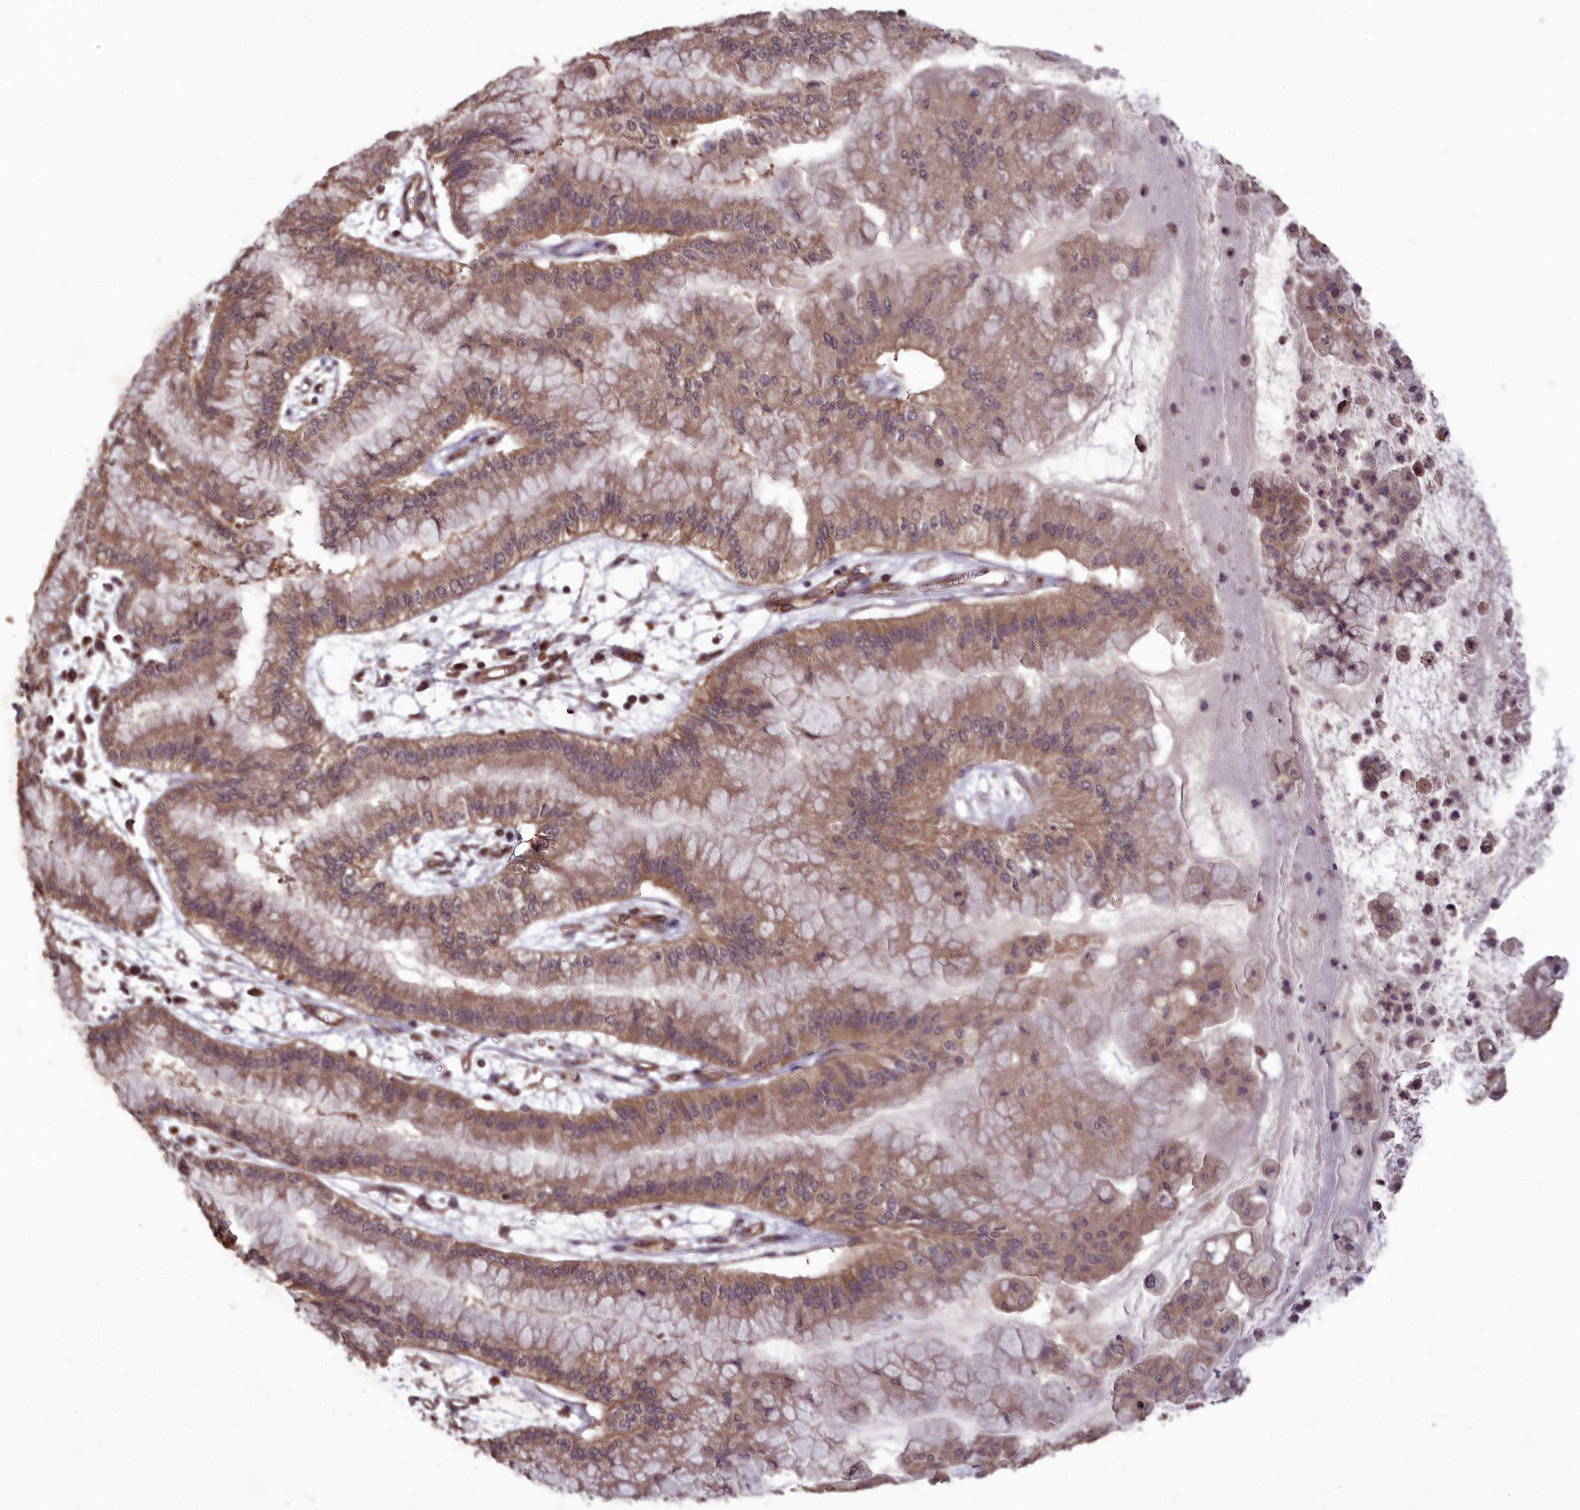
{"staining": {"intensity": "moderate", "quantity": ">75%", "location": "cytoplasmic/membranous"}, "tissue": "pancreatic cancer", "cell_type": "Tumor cells", "image_type": "cancer", "snomed": [{"axis": "morphology", "description": "Adenocarcinoma, NOS"}, {"axis": "topography", "description": "Pancreas"}], "caption": "A high-resolution micrograph shows immunohistochemistry staining of adenocarcinoma (pancreatic), which reveals moderate cytoplasmic/membranous staining in about >75% of tumor cells. (IHC, brightfield microscopy, high magnification).", "gene": "TTLL10", "patient": {"sex": "male", "age": 73}}